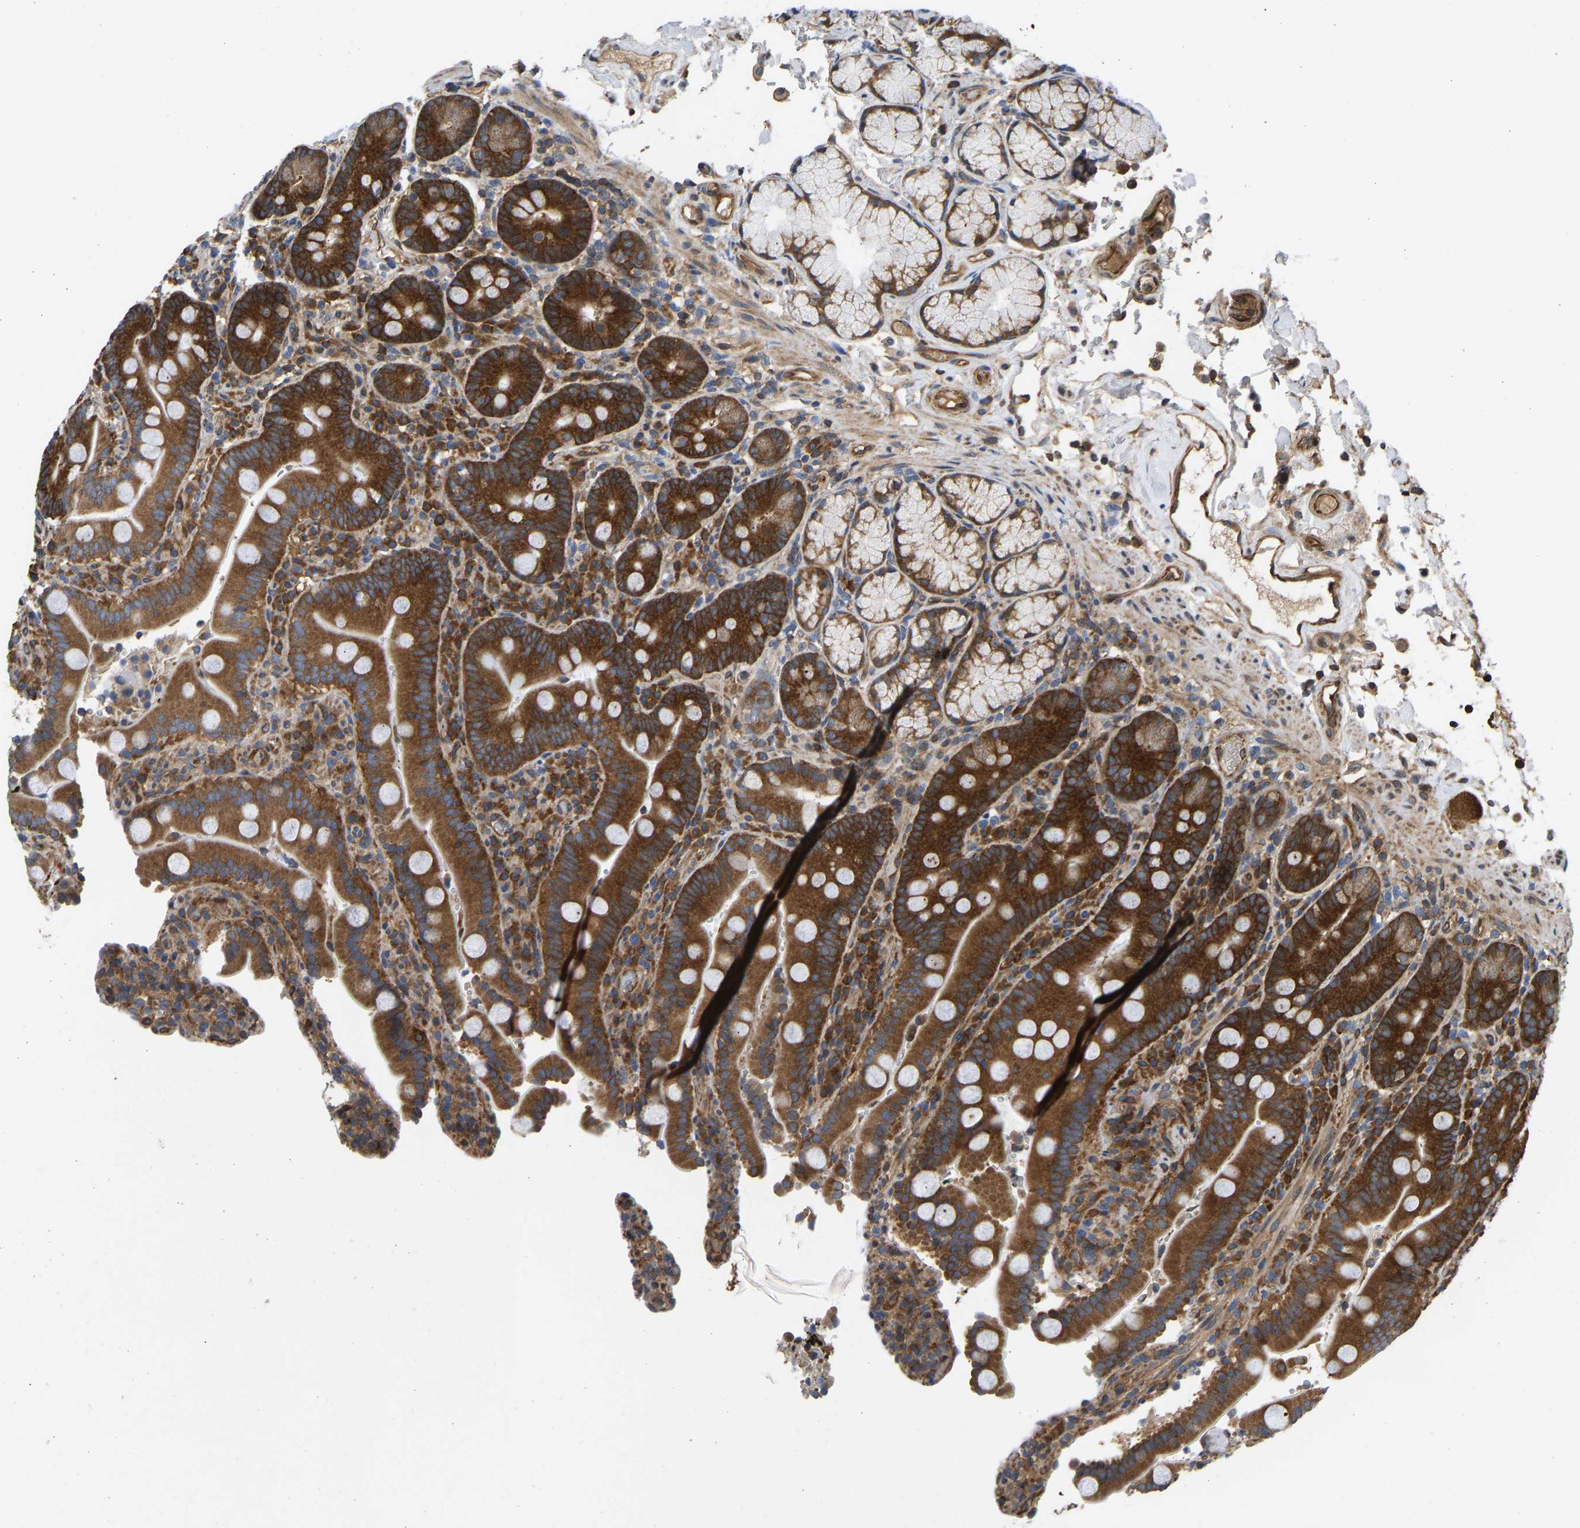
{"staining": {"intensity": "strong", "quantity": ">75%", "location": "cytoplasmic/membranous"}, "tissue": "duodenum", "cell_type": "Glandular cells", "image_type": "normal", "snomed": [{"axis": "morphology", "description": "Normal tissue, NOS"}, {"axis": "topography", "description": "Small intestine, NOS"}], "caption": "Normal duodenum exhibits strong cytoplasmic/membranous staining in about >75% of glandular cells, visualized by immunohistochemistry. (Brightfield microscopy of DAB IHC at high magnification).", "gene": "RASGRF2", "patient": {"sex": "female", "age": 71}}